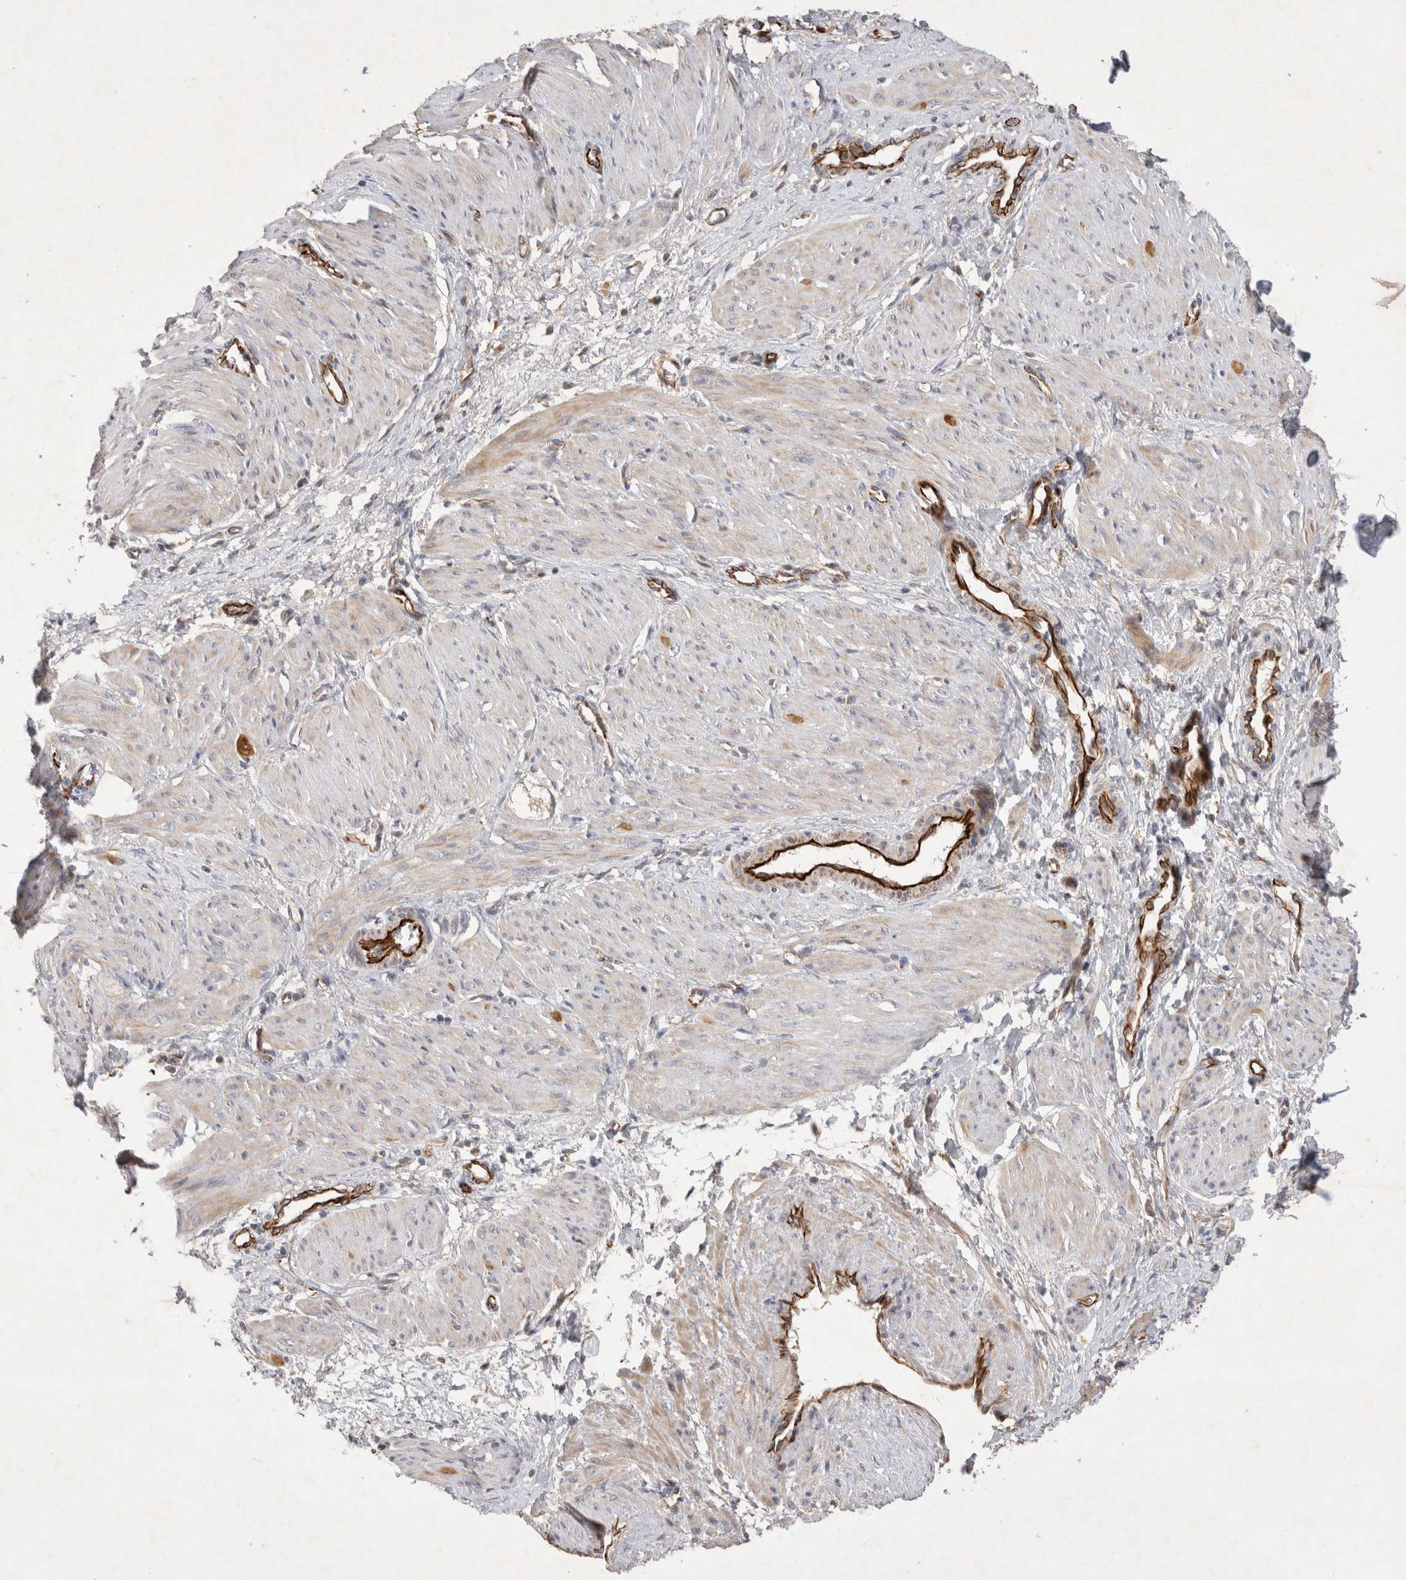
{"staining": {"intensity": "moderate", "quantity": "25%-75%", "location": "cytoplasmic/membranous"}, "tissue": "smooth muscle", "cell_type": "Smooth muscle cells", "image_type": "normal", "snomed": [{"axis": "morphology", "description": "Normal tissue, NOS"}, {"axis": "topography", "description": "Endometrium"}], "caption": "Protein expression analysis of unremarkable smooth muscle demonstrates moderate cytoplasmic/membranous staining in about 25%-75% of smooth muscle cells.", "gene": "NMU", "patient": {"sex": "female", "age": 33}}